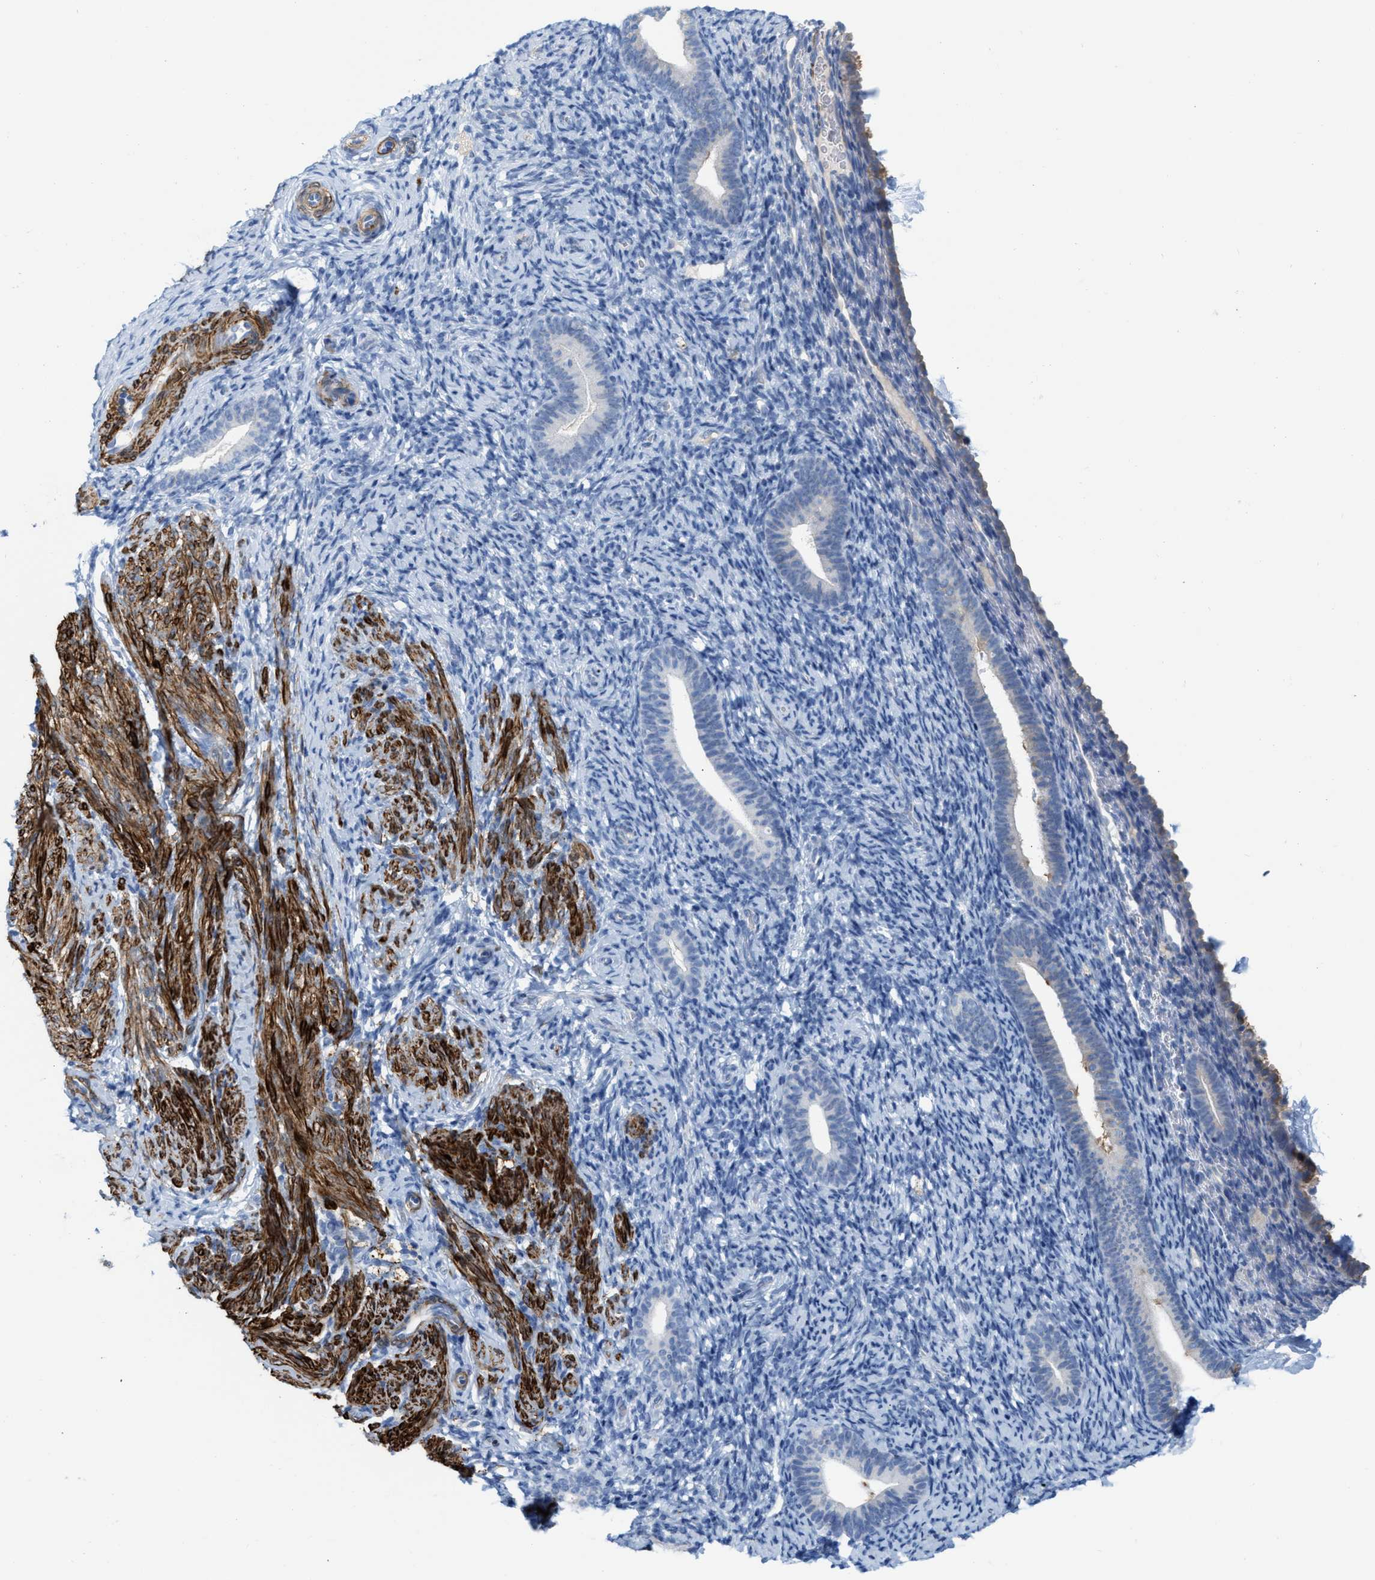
{"staining": {"intensity": "negative", "quantity": "none", "location": "none"}, "tissue": "endometrium", "cell_type": "Cells in endometrial stroma", "image_type": "normal", "snomed": [{"axis": "morphology", "description": "Normal tissue, NOS"}, {"axis": "topography", "description": "Endometrium"}], "caption": "Photomicrograph shows no significant protein expression in cells in endometrial stroma of benign endometrium. (DAB immunohistochemistry (IHC), high magnification).", "gene": "TAGLN", "patient": {"sex": "female", "age": 51}}